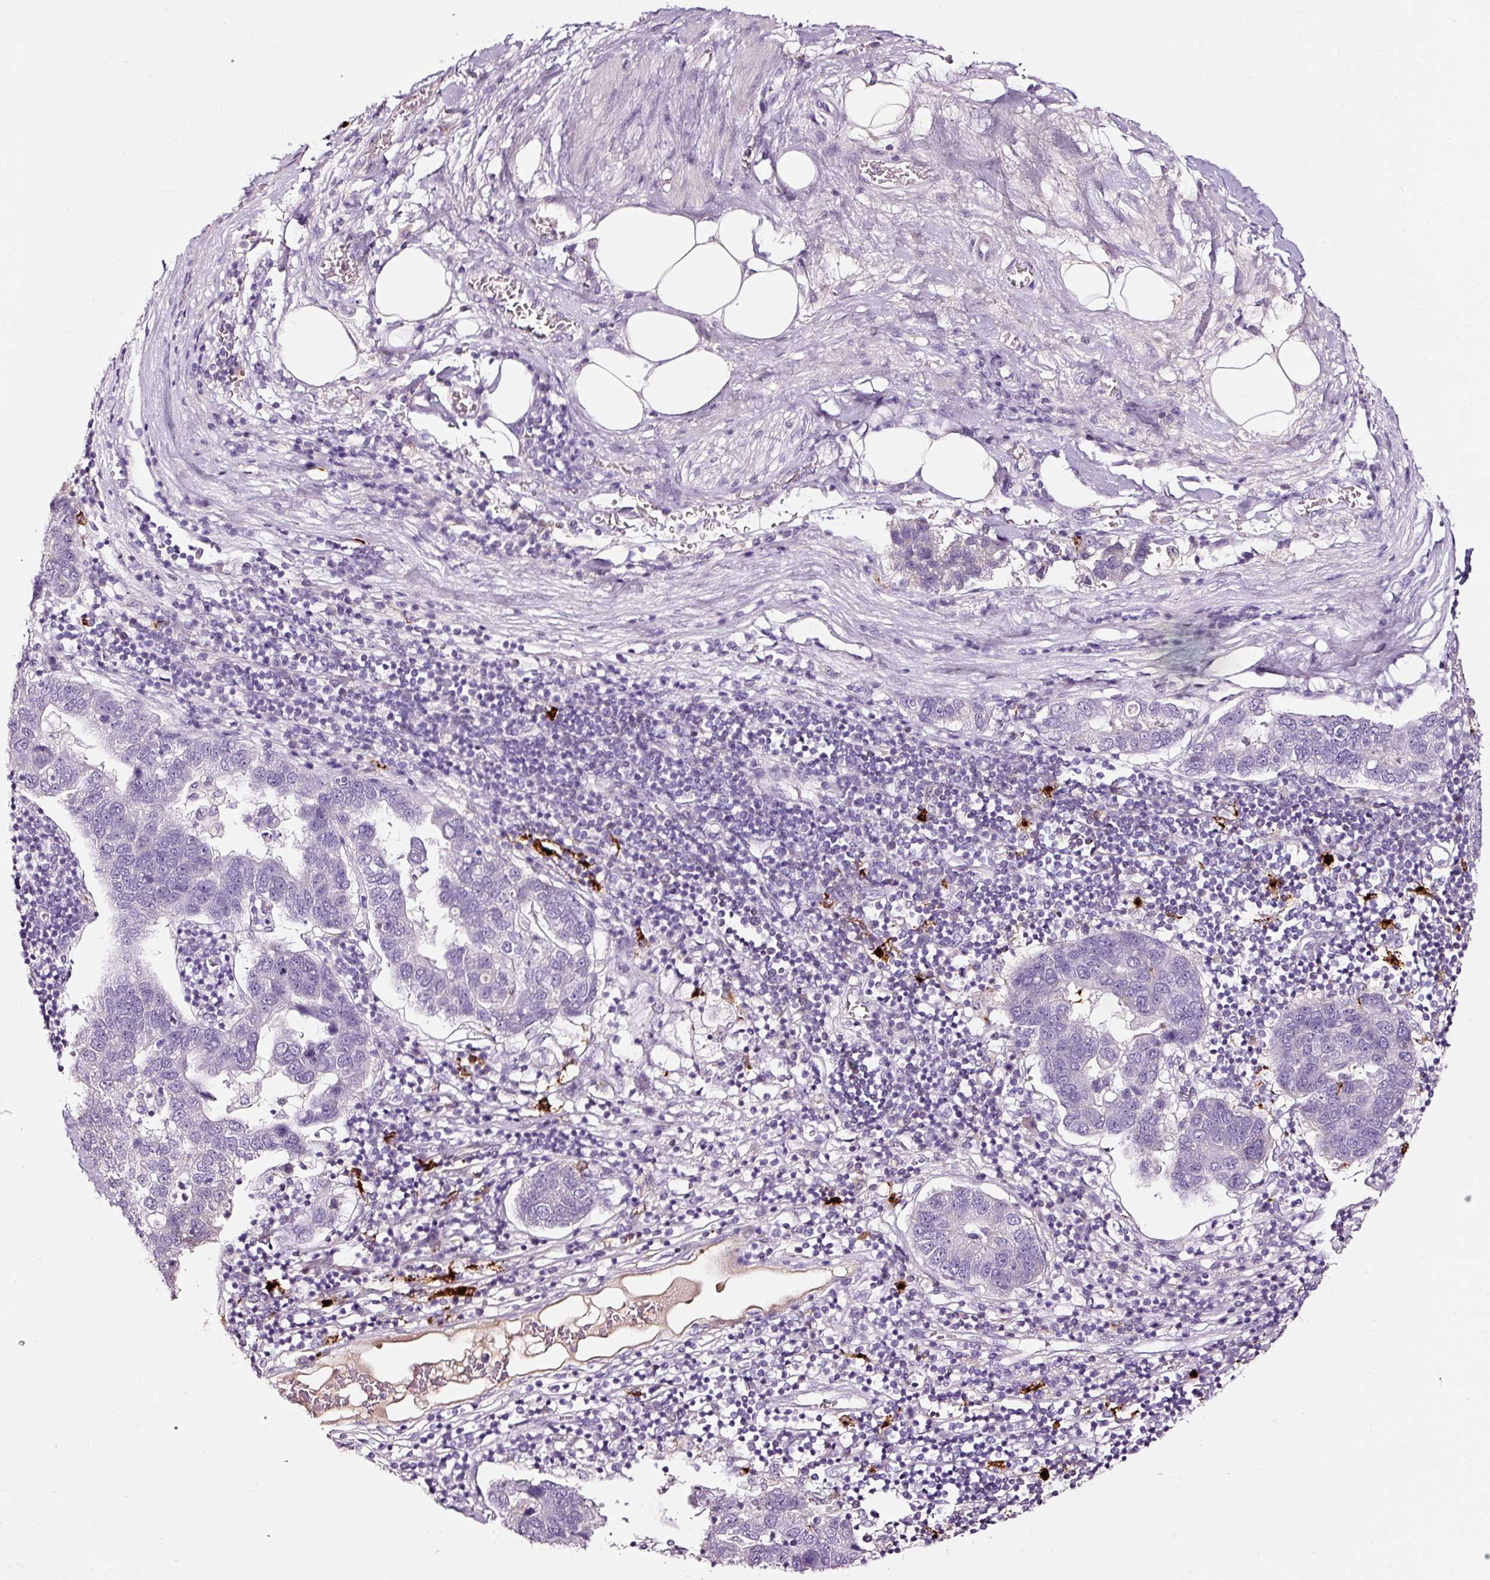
{"staining": {"intensity": "negative", "quantity": "none", "location": "none"}, "tissue": "pancreatic cancer", "cell_type": "Tumor cells", "image_type": "cancer", "snomed": [{"axis": "morphology", "description": "Adenocarcinoma, NOS"}, {"axis": "topography", "description": "Pancreas"}], "caption": "Immunohistochemical staining of human pancreatic cancer exhibits no significant positivity in tumor cells.", "gene": "LAMP3", "patient": {"sex": "female", "age": 61}}